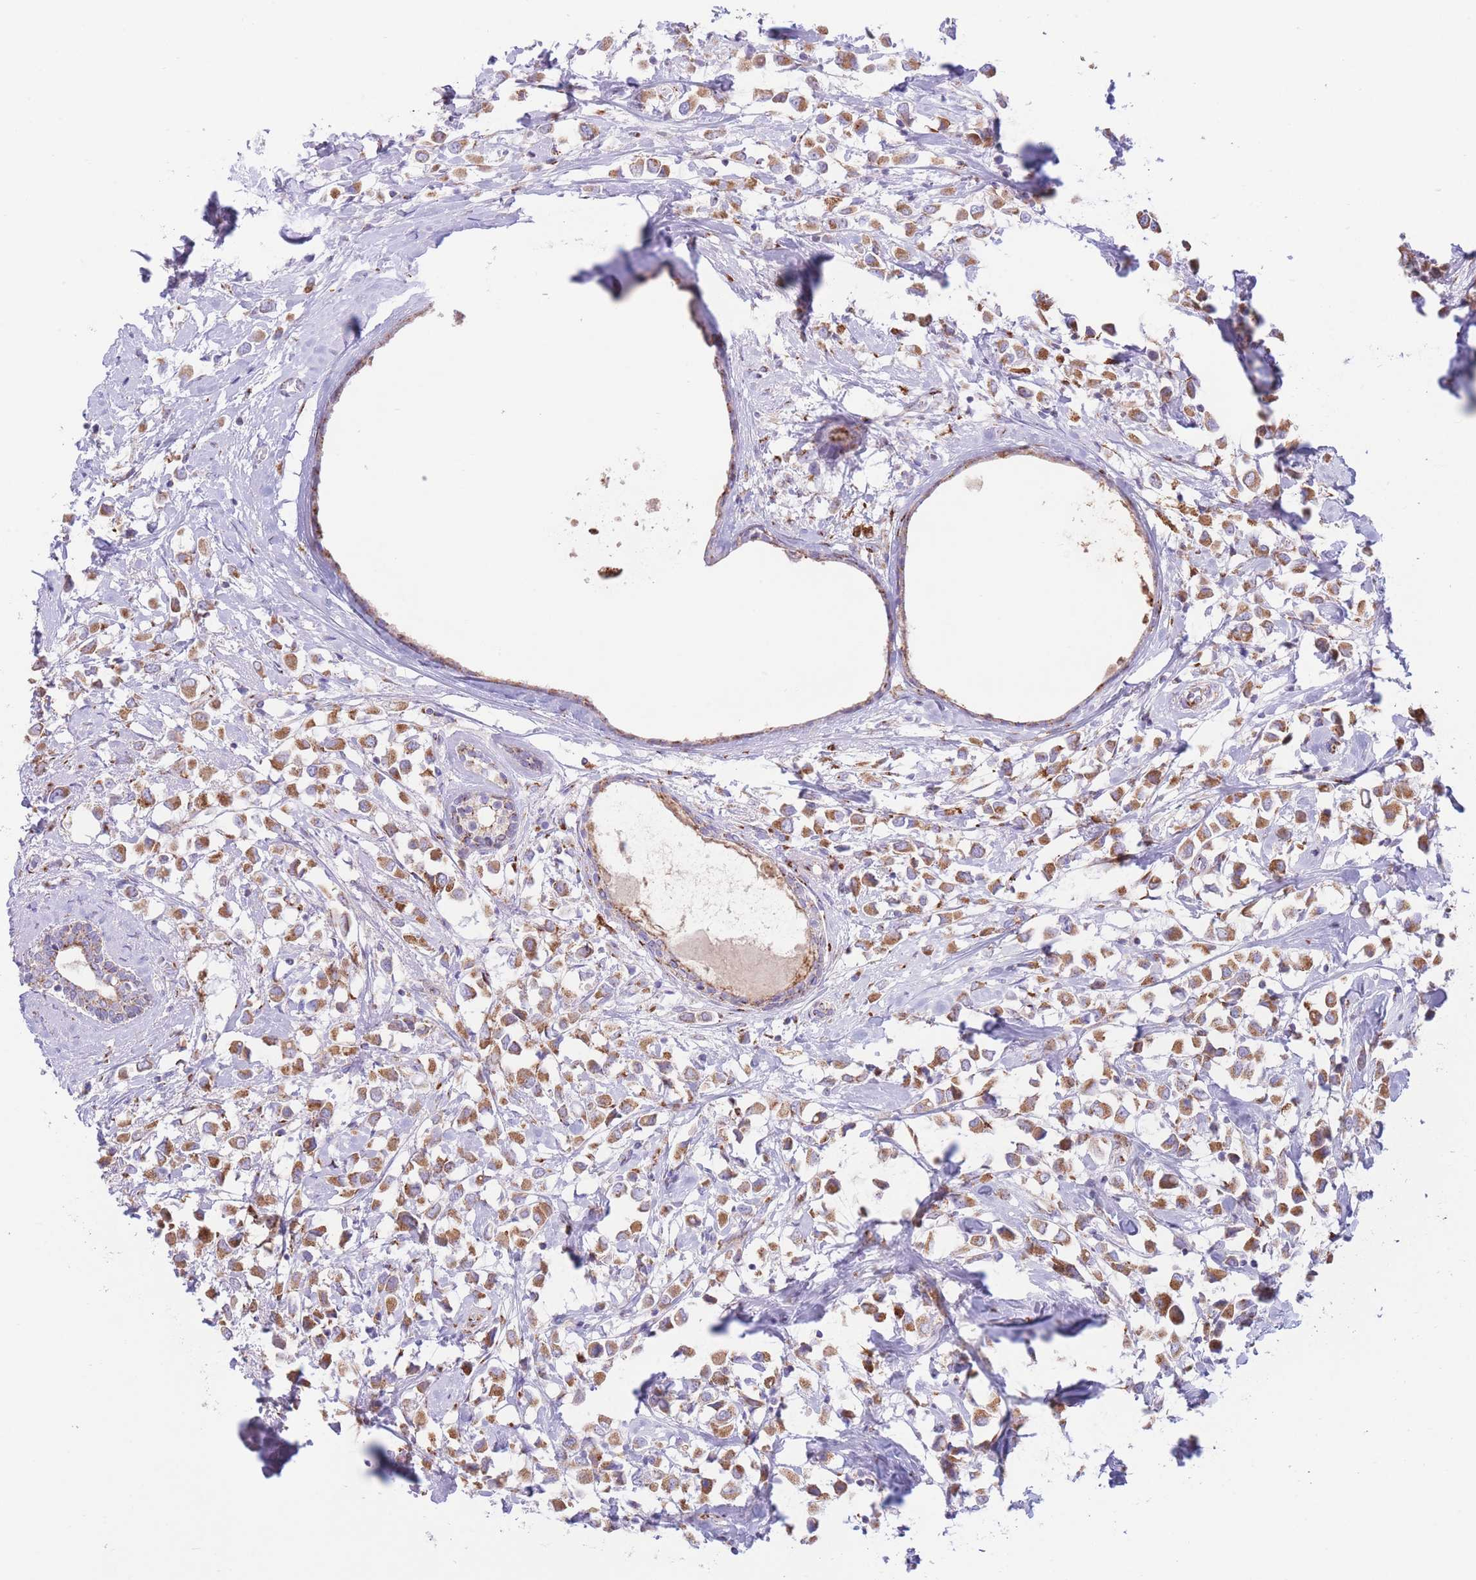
{"staining": {"intensity": "moderate", "quantity": ">75%", "location": "cytoplasmic/membranous"}, "tissue": "breast cancer", "cell_type": "Tumor cells", "image_type": "cancer", "snomed": [{"axis": "morphology", "description": "Duct carcinoma"}, {"axis": "topography", "description": "Breast"}], "caption": "An image showing moderate cytoplasmic/membranous staining in about >75% of tumor cells in breast cancer (invasive ductal carcinoma), as visualized by brown immunohistochemical staining.", "gene": "MPND", "patient": {"sex": "female", "age": 61}}